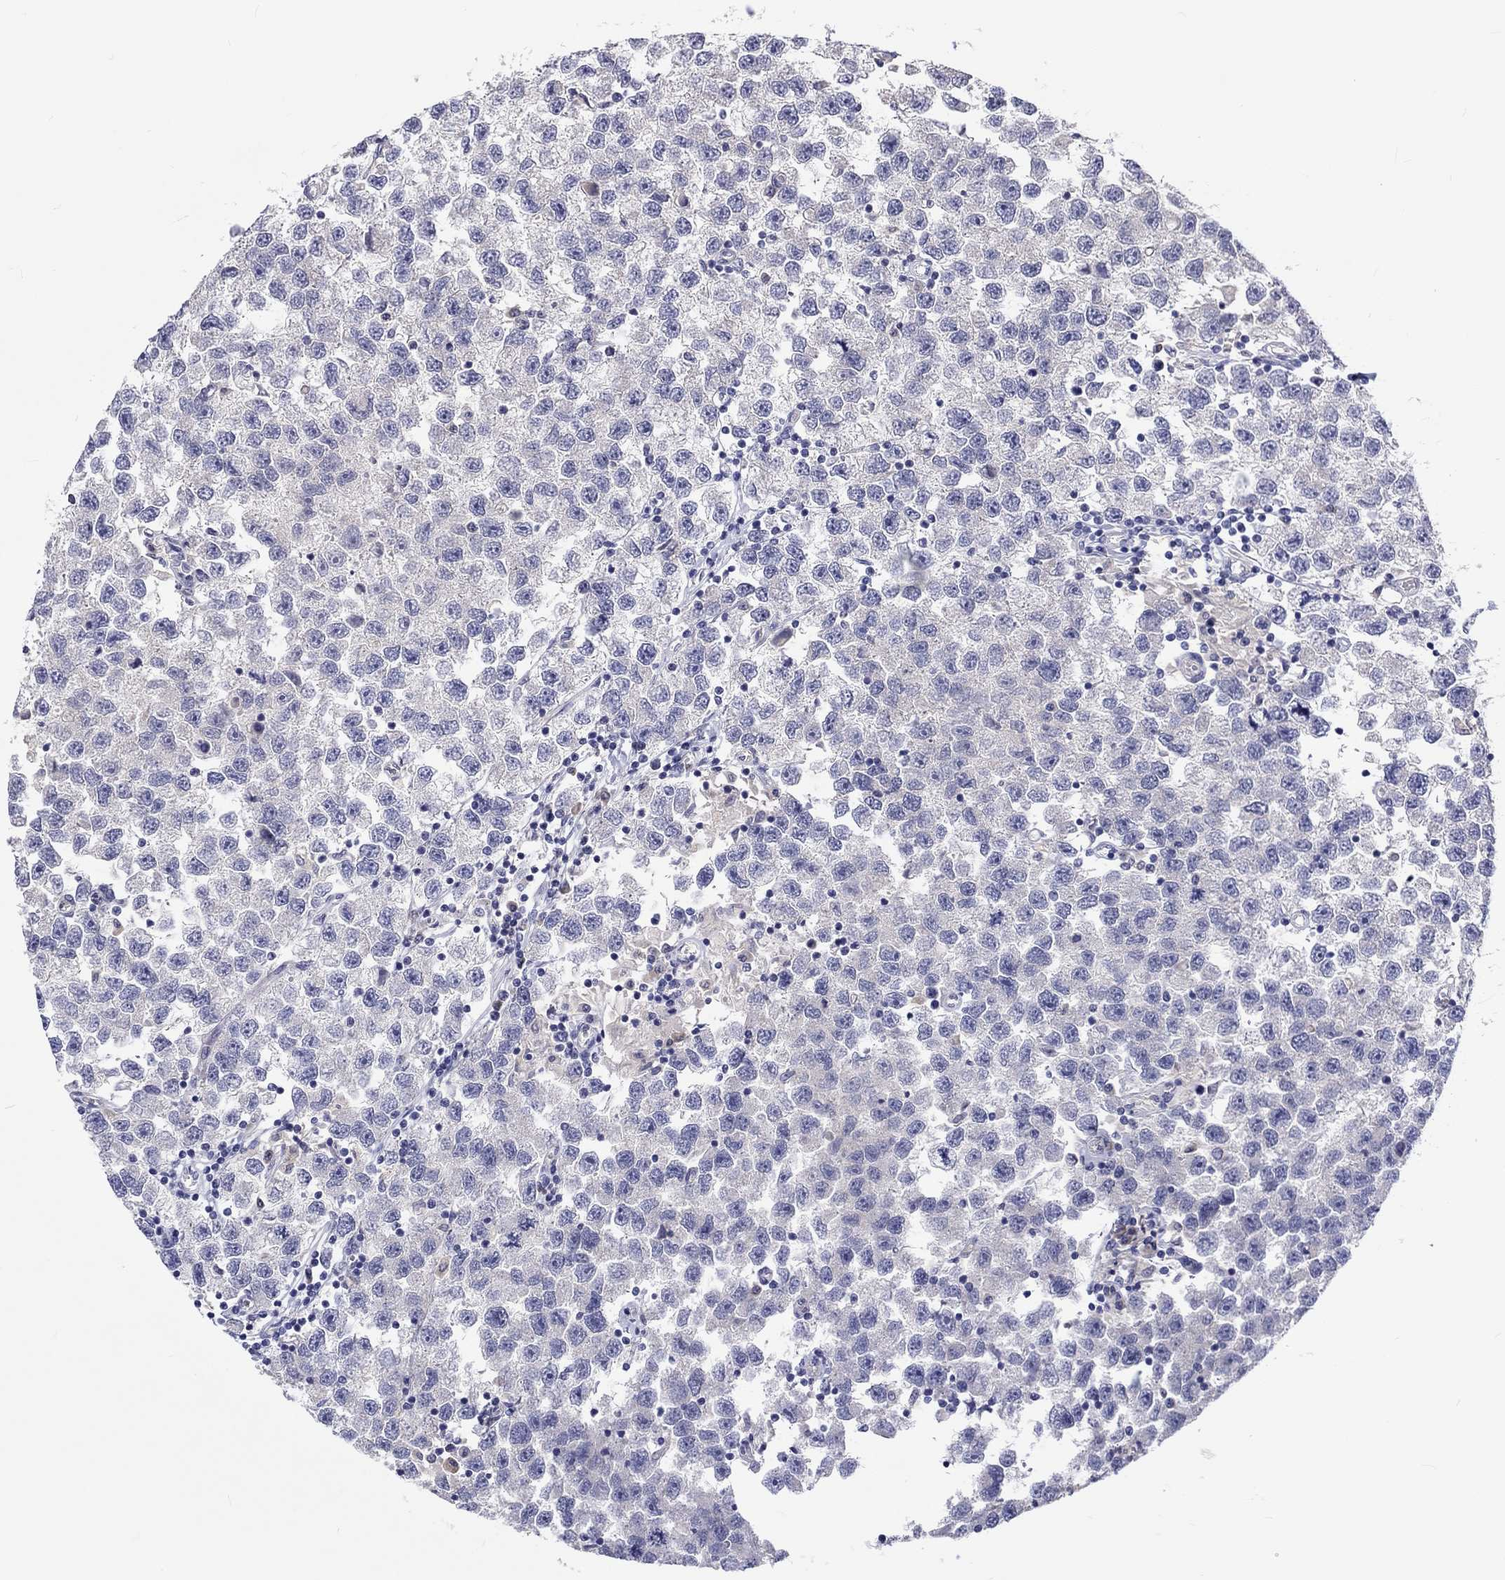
{"staining": {"intensity": "negative", "quantity": "none", "location": "none"}, "tissue": "testis cancer", "cell_type": "Tumor cells", "image_type": "cancer", "snomed": [{"axis": "morphology", "description": "Seminoma, NOS"}, {"axis": "topography", "description": "Testis"}], "caption": "This is a image of IHC staining of testis cancer, which shows no expression in tumor cells.", "gene": "ABCG4", "patient": {"sex": "male", "age": 26}}